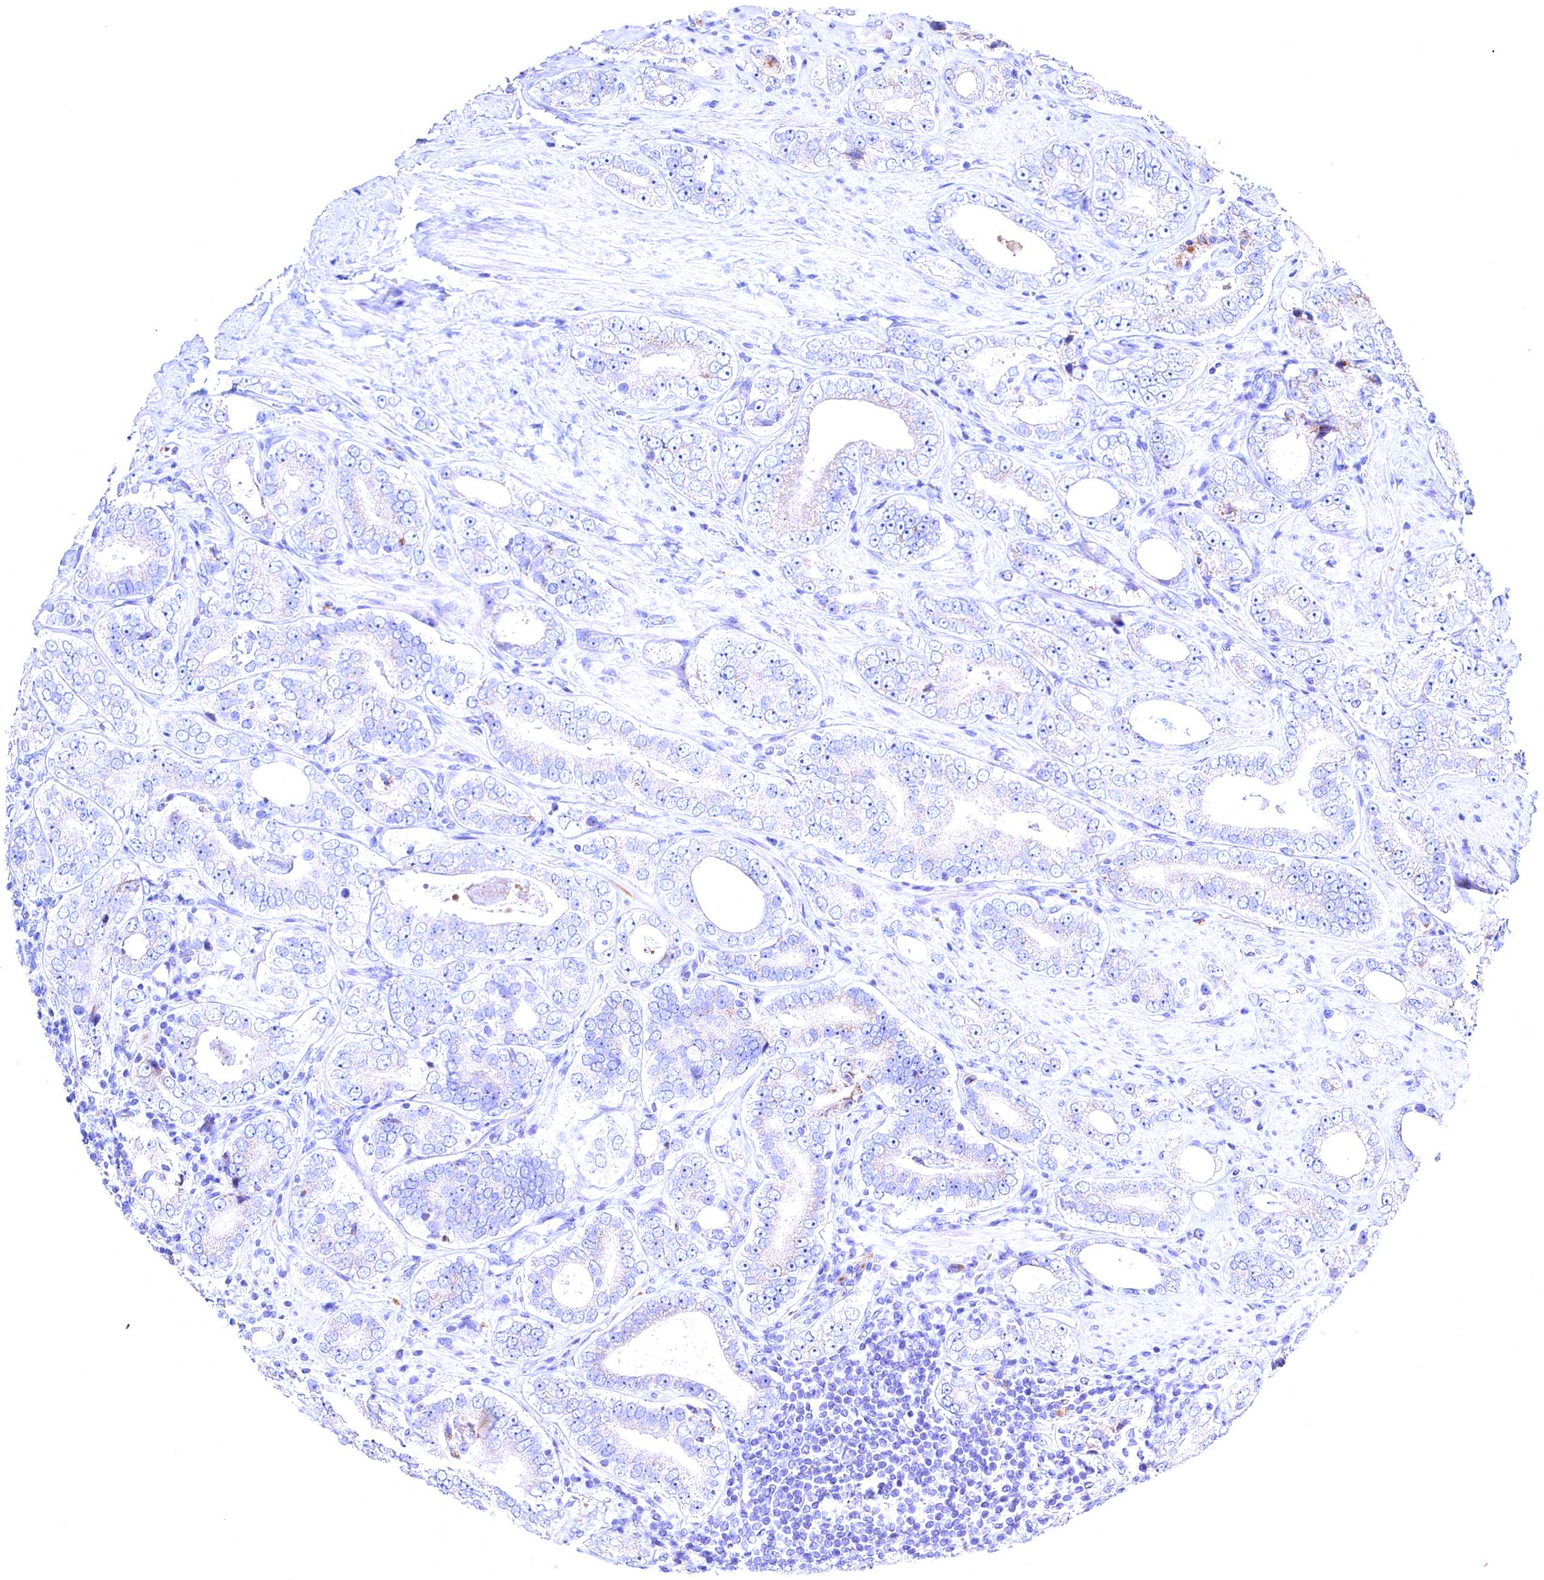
{"staining": {"intensity": "negative", "quantity": "none", "location": "none"}, "tissue": "prostate cancer", "cell_type": "Tumor cells", "image_type": "cancer", "snomed": [{"axis": "morphology", "description": "Adenocarcinoma, High grade"}, {"axis": "topography", "description": "Prostate"}], "caption": "Prostate high-grade adenocarcinoma stained for a protein using immunohistochemistry reveals no staining tumor cells.", "gene": "GPR108", "patient": {"sex": "male", "age": 56}}